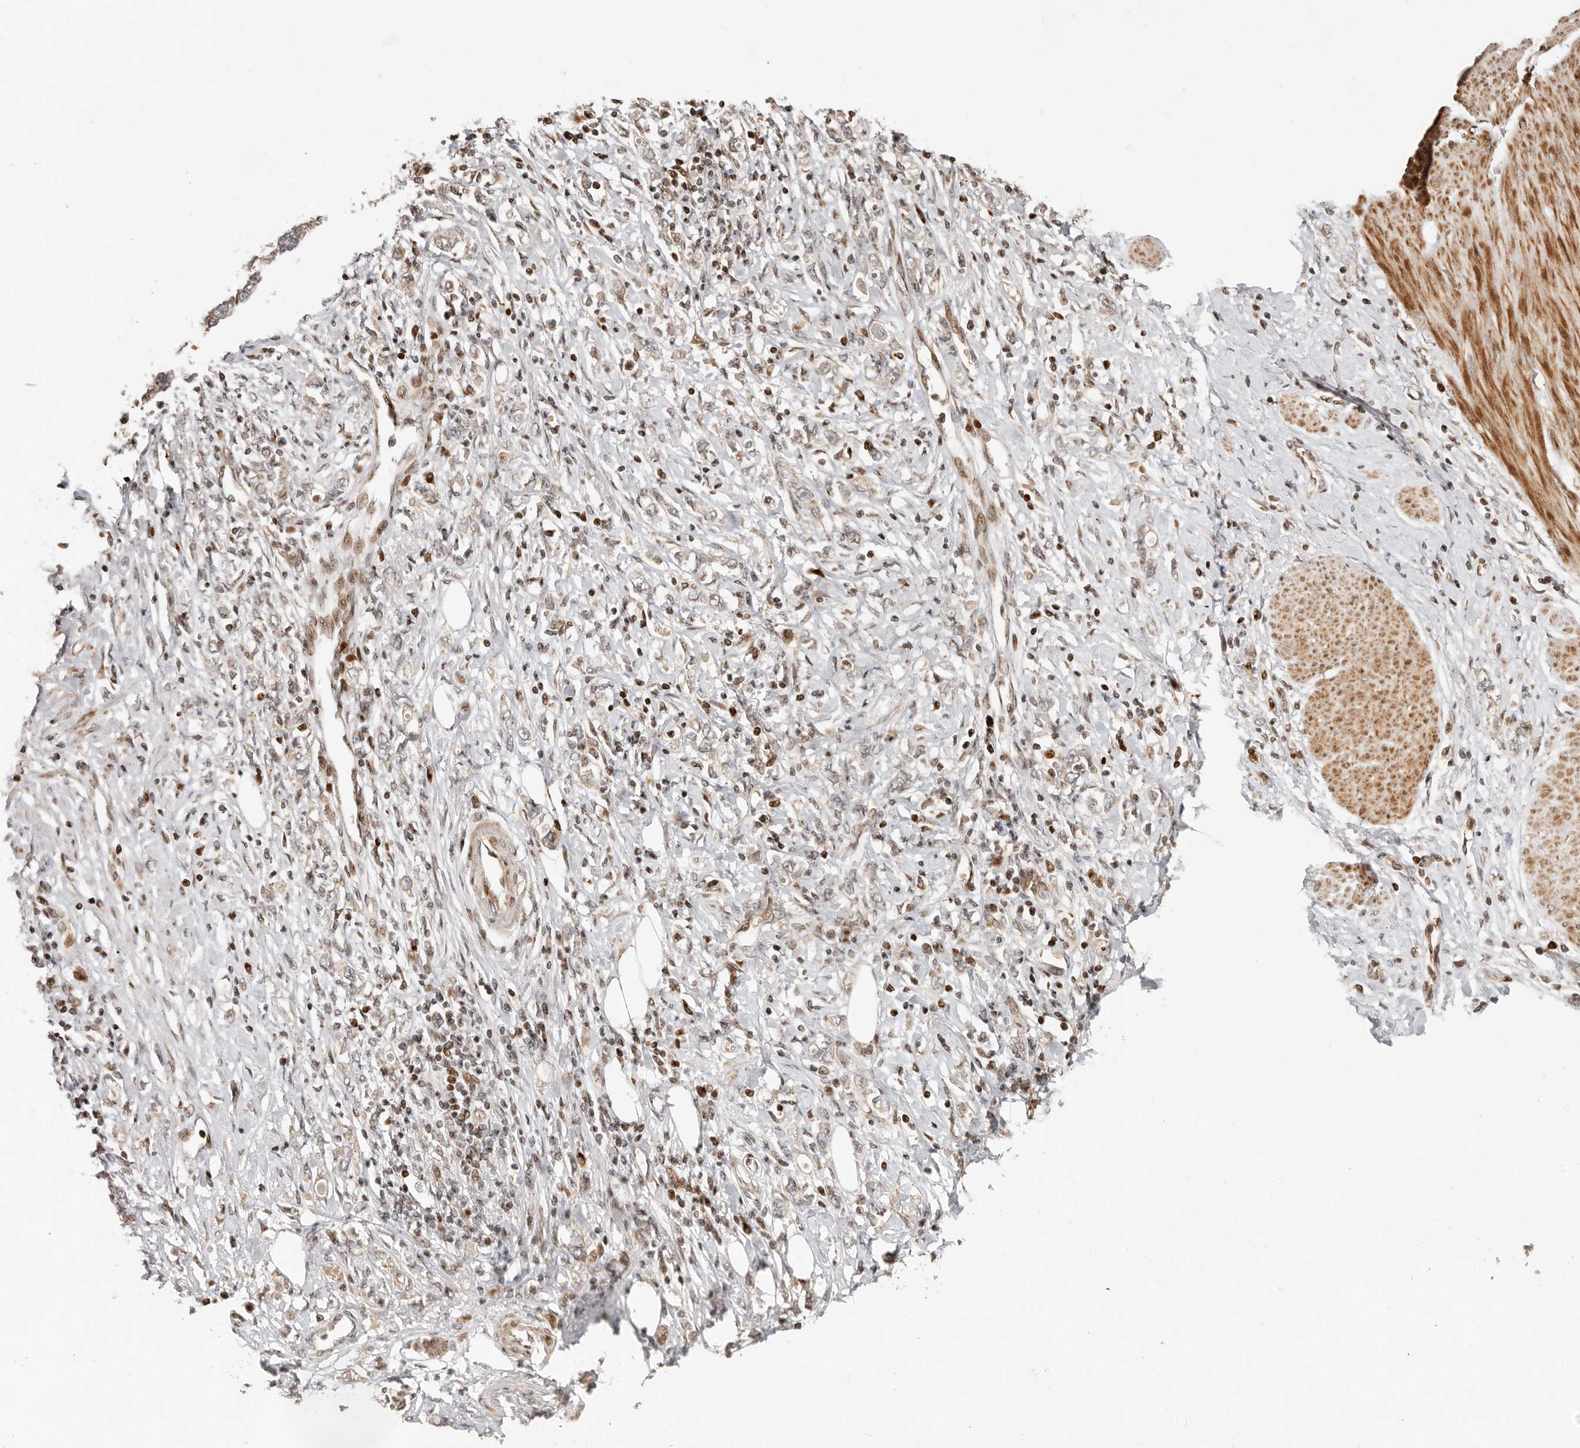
{"staining": {"intensity": "negative", "quantity": "none", "location": "none"}, "tissue": "stomach cancer", "cell_type": "Tumor cells", "image_type": "cancer", "snomed": [{"axis": "morphology", "description": "Adenocarcinoma, NOS"}, {"axis": "topography", "description": "Stomach"}], "caption": "Human adenocarcinoma (stomach) stained for a protein using IHC shows no staining in tumor cells.", "gene": "TRIM4", "patient": {"sex": "female", "age": 76}}